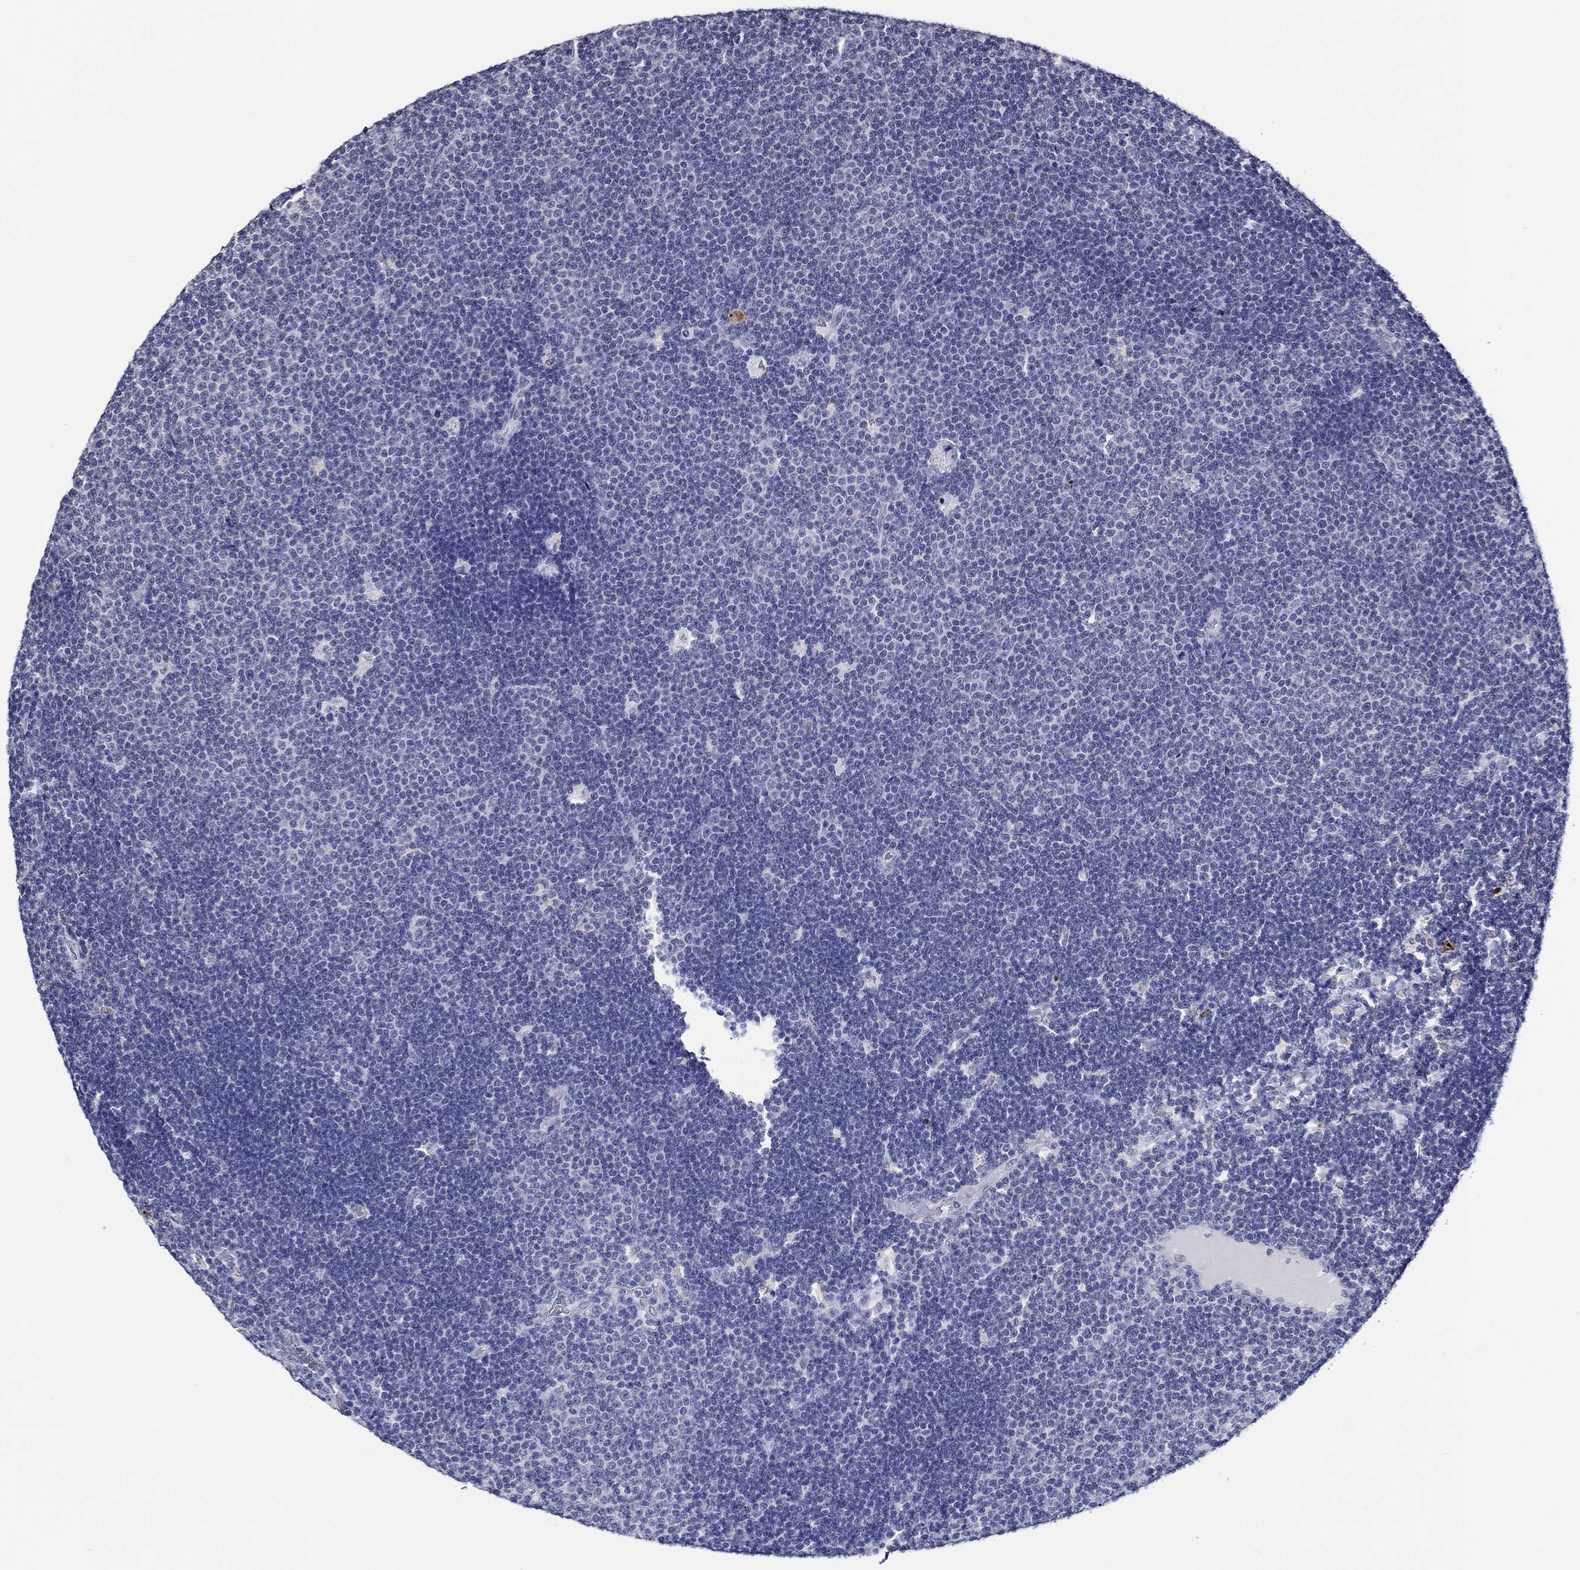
{"staining": {"intensity": "negative", "quantity": "none", "location": "none"}, "tissue": "lymphoma", "cell_type": "Tumor cells", "image_type": "cancer", "snomed": [{"axis": "morphology", "description": "Malignant lymphoma, non-Hodgkin's type, Low grade"}, {"axis": "topography", "description": "Brain"}], "caption": "A histopathology image of human lymphoma is negative for staining in tumor cells.", "gene": "GATA2", "patient": {"sex": "female", "age": 66}}